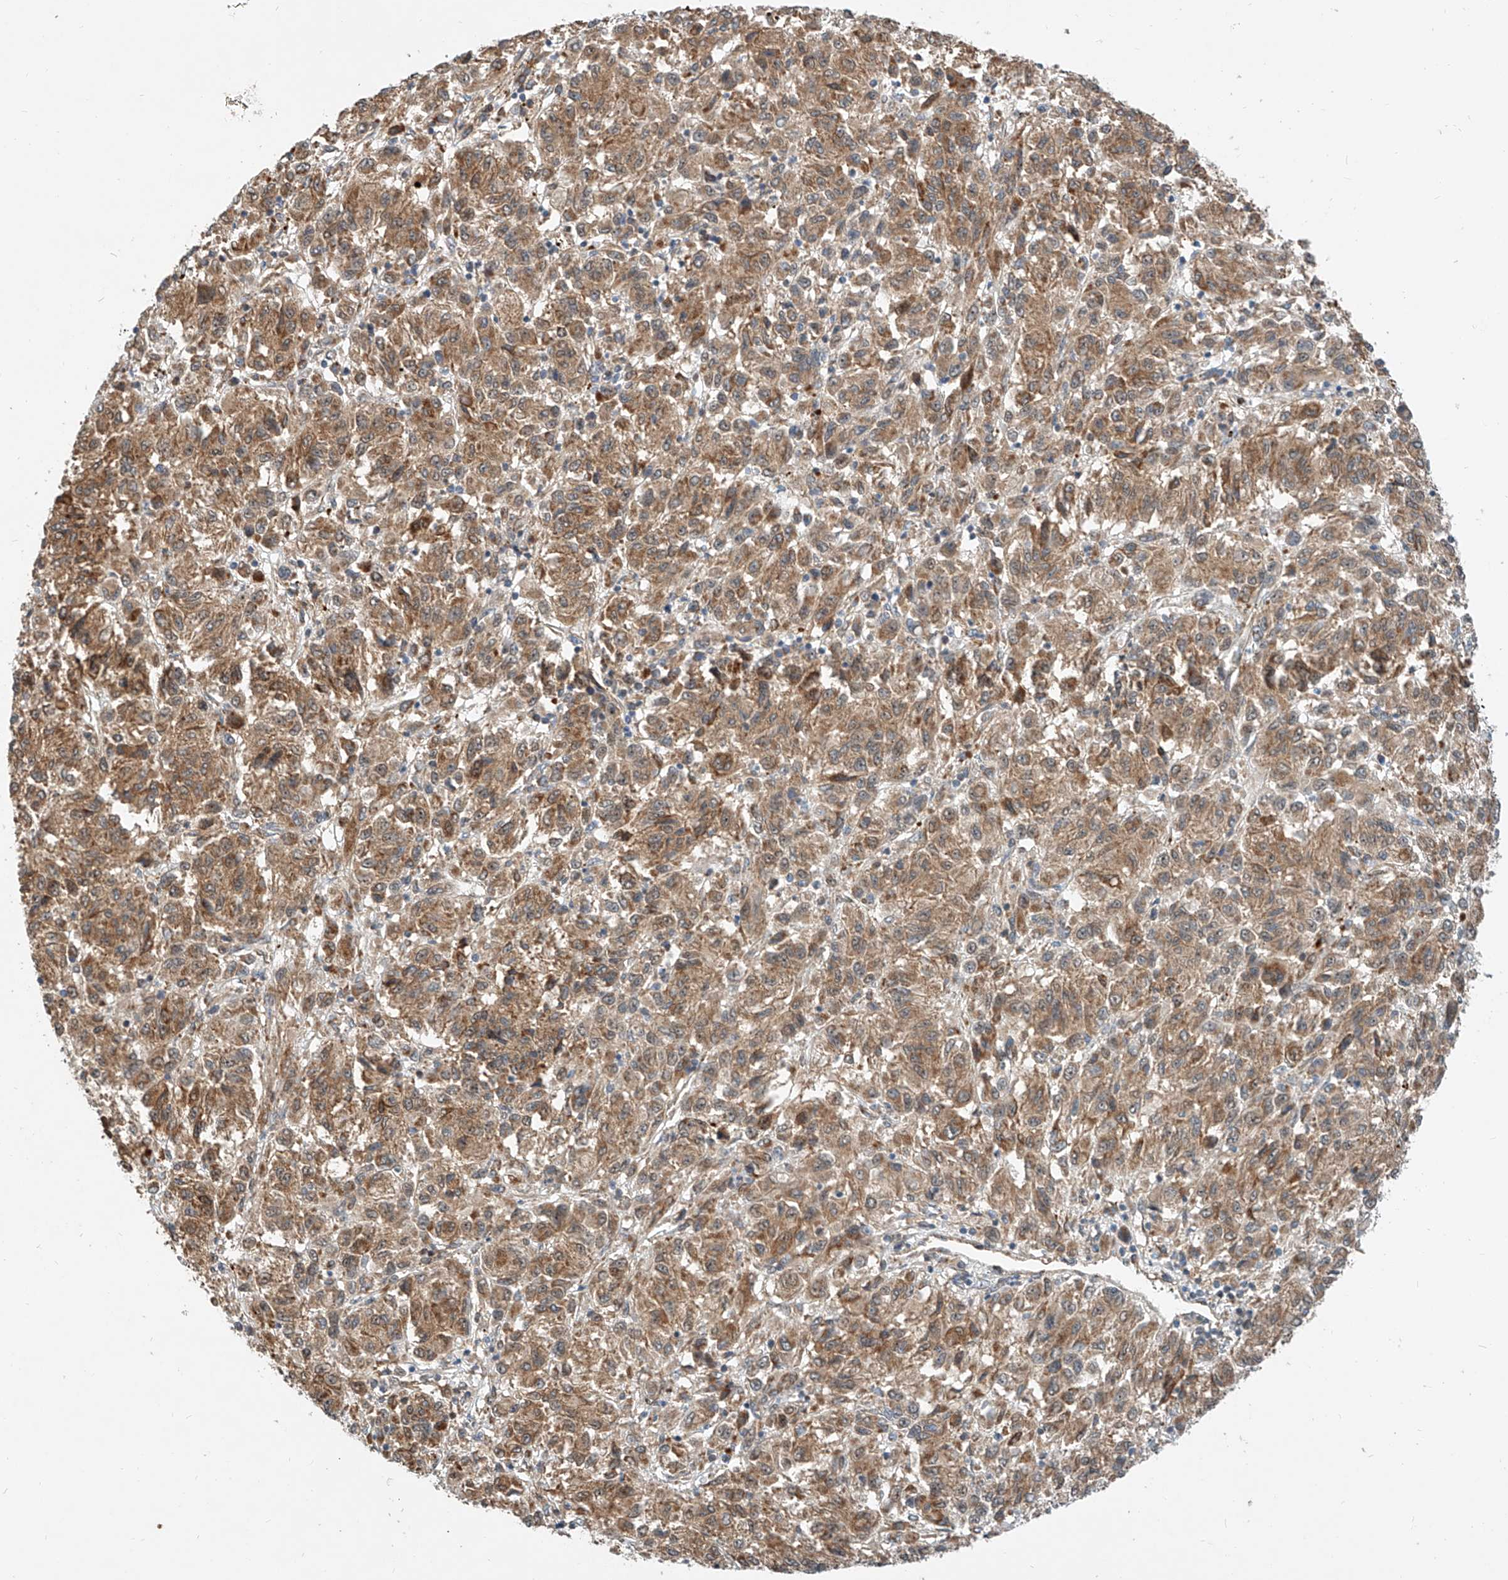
{"staining": {"intensity": "moderate", "quantity": ">75%", "location": "cytoplasmic/membranous"}, "tissue": "melanoma", "cell_type": "Tumor cells", "image_type": "cancer", "snomed": [{"axis": "morphology", "description": "Malignant melanoma, Metastatic site"}, {"axis": "topography", "description": "Lung"}], "caption": "Immunohistochemistry of human melanoma exhibits medium levels of moderate cytoplasmic/membranous staining in about >75% of tumor cells.", "gene": "CPAMD8", "patient": {"sex": "male", "age": 64}}